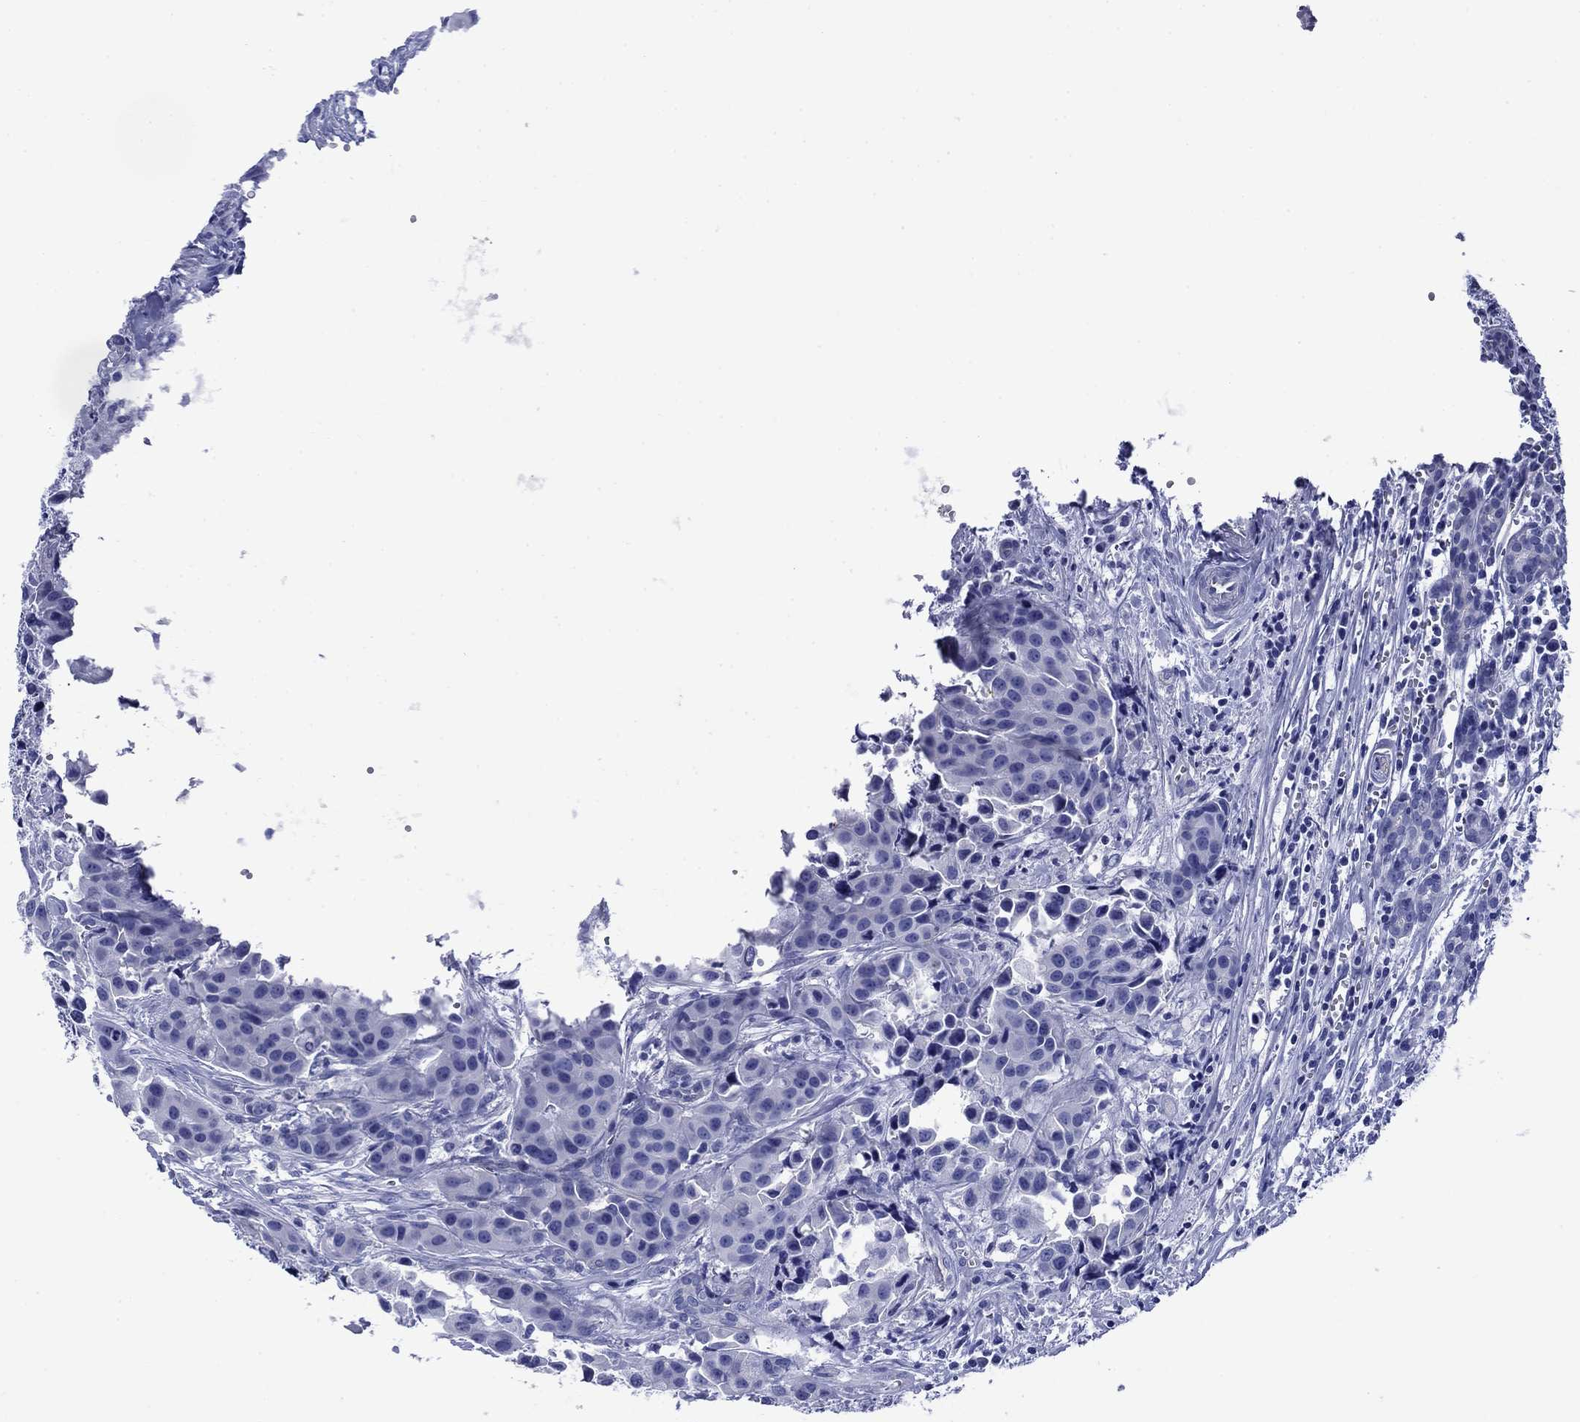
{"staining": {"intensity": "negative", "quantity": "none", "location": "none"}, "tissue": "head and neck cancer", "cell_type": "Tumor cells", "image_type": "cancer", "snomed": [{"axis": "morphology", "description": "Adenocarcinoma, NOS"}, {"axis": "topography", "description": "Head-Neck"}], "caption": "This is an IHC image of adenocarcinoma (head and neck). There is no positivity in tumor cells.", "gene": "SLC1A2", "patient": {"sex": "male", "age": 76}}